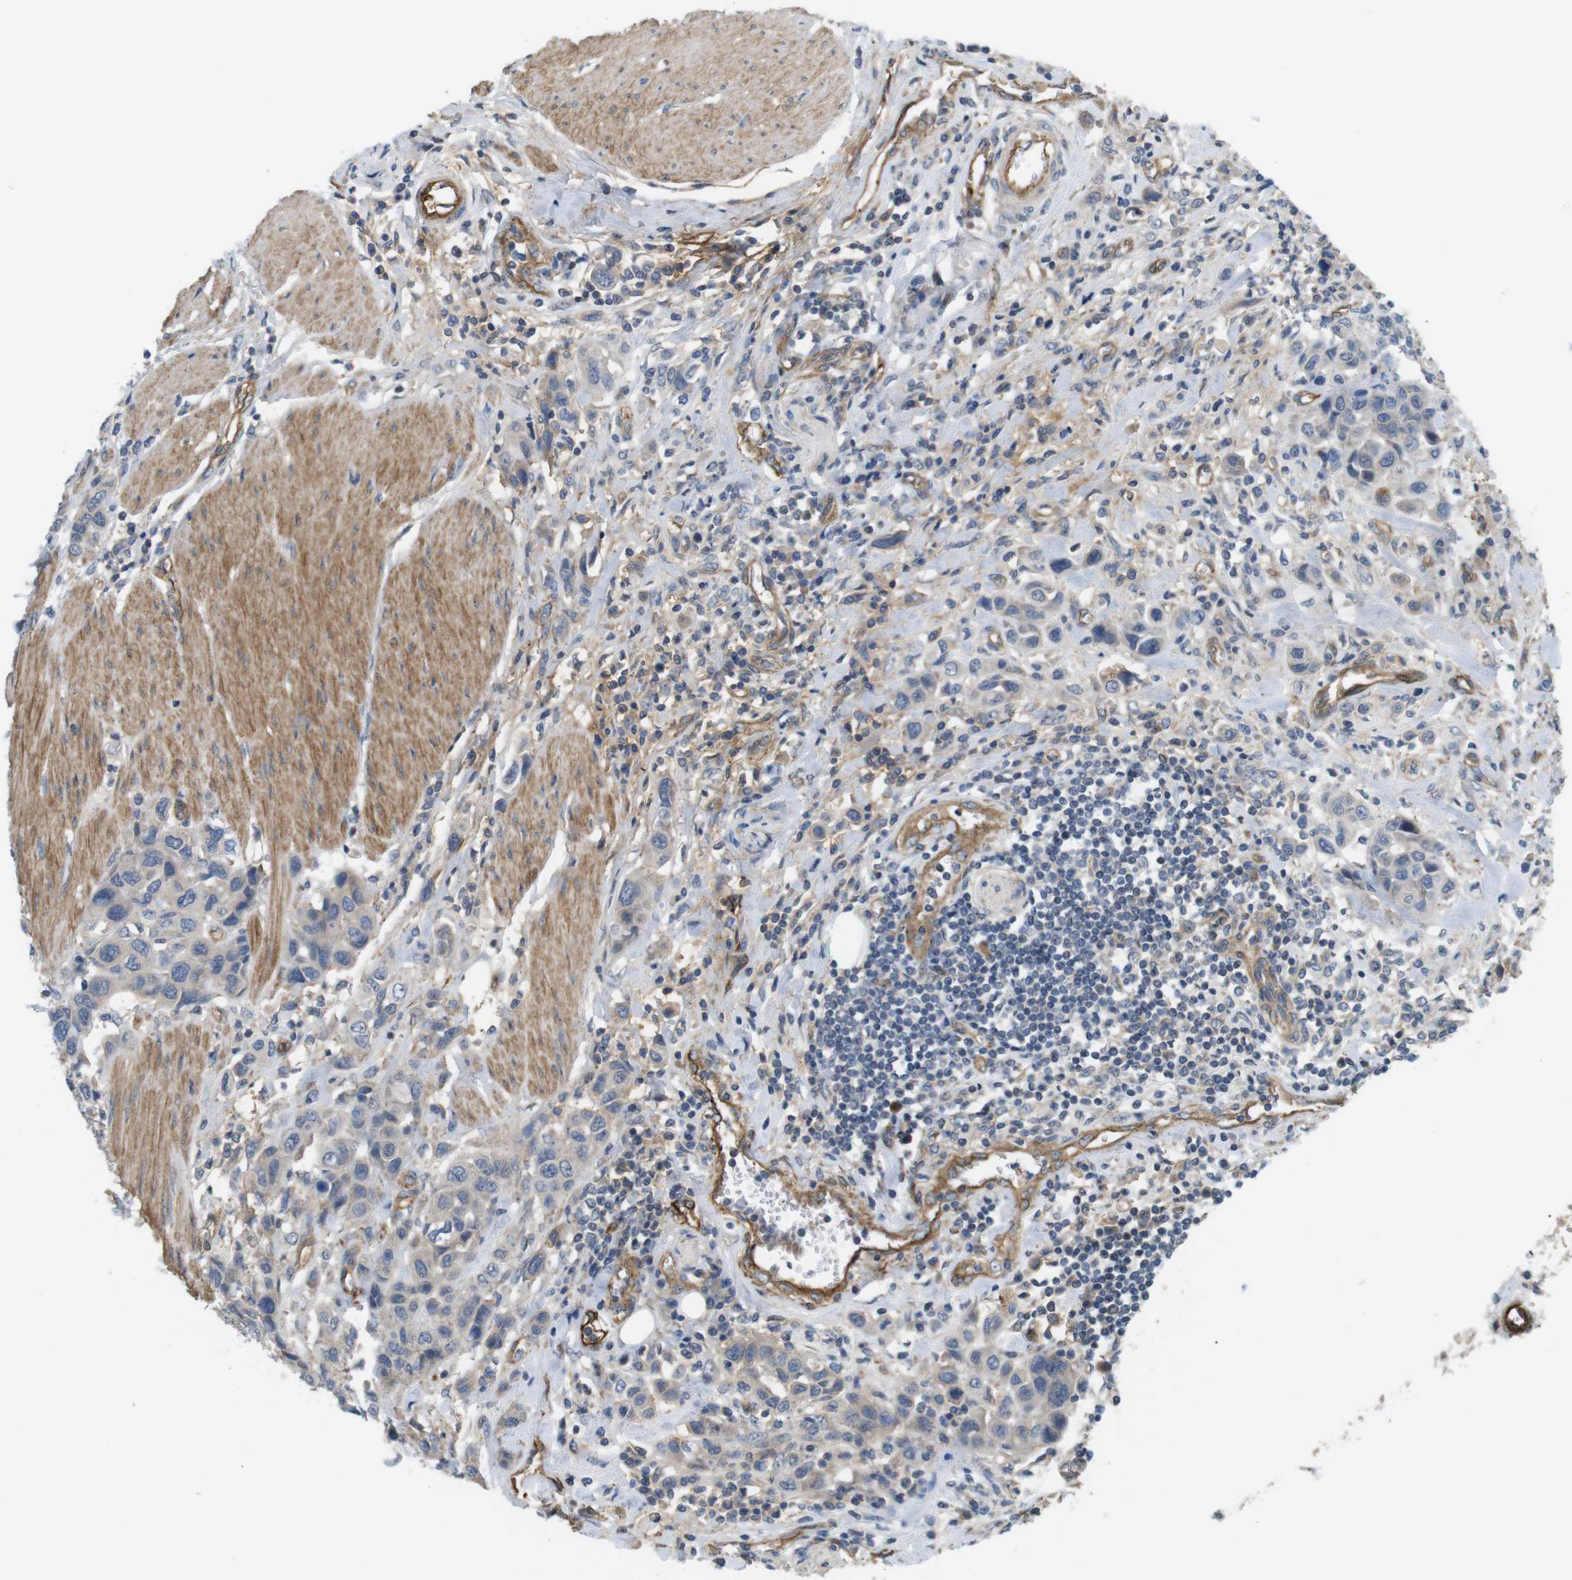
{"staining": {"intensity": "weak", "quantity": ">75%", "location": "cytoplasmic/membranous"}, "tissue": "urothelial cancer", "cell_type": "Tumor cells", "image_type": "cancer", "snomed": [{"axis": "morphology", "description": "Urothelial carcinoma, High grade"}, {"axis": "topography", "description": "Urinary bladder"}], "caption": "IHC of urothelial cancer exhibits low levels of weak cytoplasmic/membranous expression in about >75% of tumor cells.", "gene": "BVES", "patient": {"sex": "male", "age": 50}}